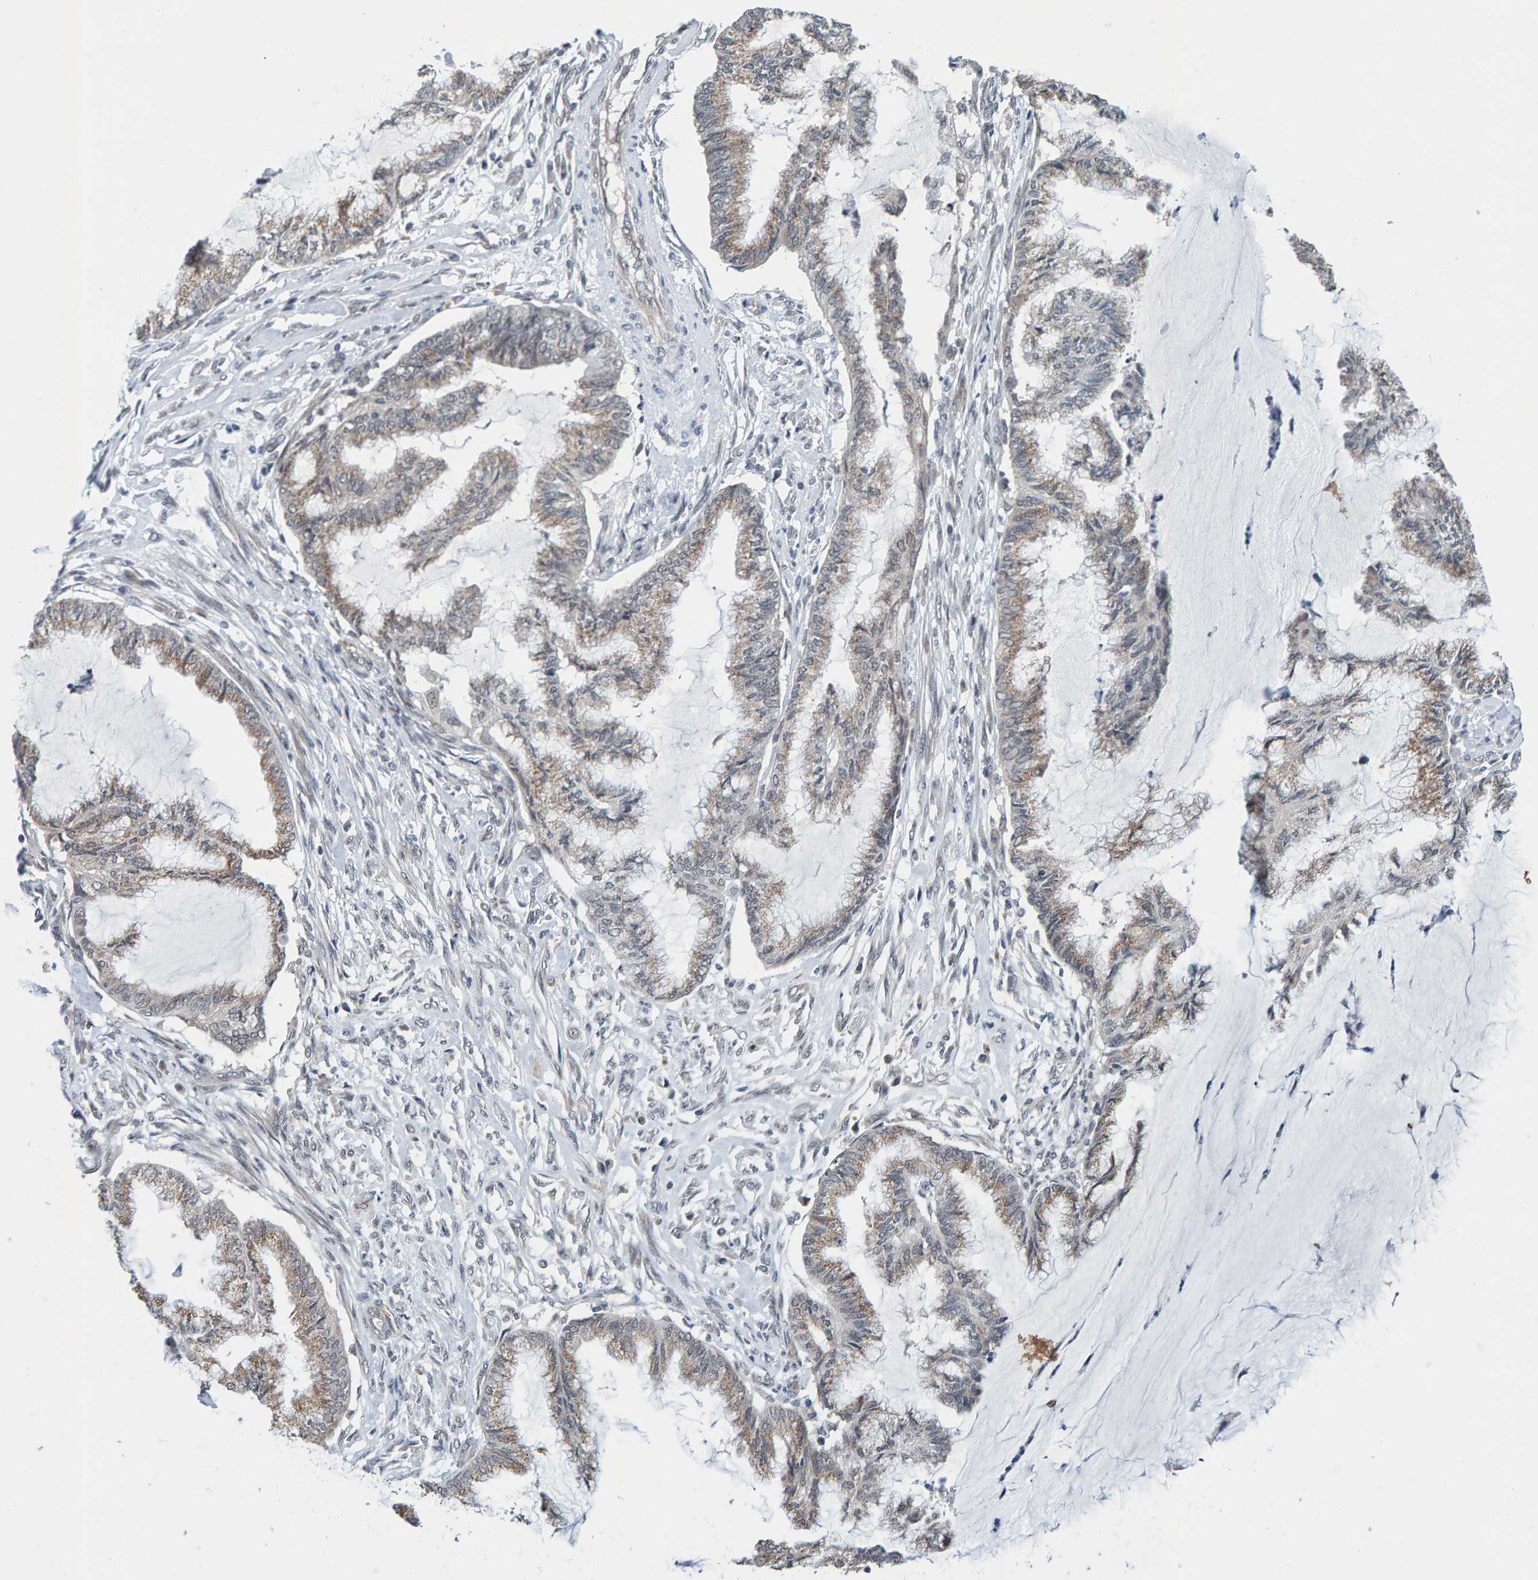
{"staining": {"intensity": "weak", "quantity": ">75%", "location": "cytoplasmic/membranous"}, "tissue": "endometrial cancer", "cell_type": "Tumor cells", "image_type": "cancer", "snomed": [{"axis": "morphology", "description": "Adenocarcinoma, NOS"}, {"axis": "topography", "description": "Endometrium"}], "caption": "DAB (3,3'-diaminobenzidine) immunohistochemical staining of human endometrial cancer (adenocarcinoma) displays weak cytoplasmic/membranous protein staining in approximately >75% of tumor cells.", "gene": "SCRN2", "patient": {"sex": "female", "age": 86}}